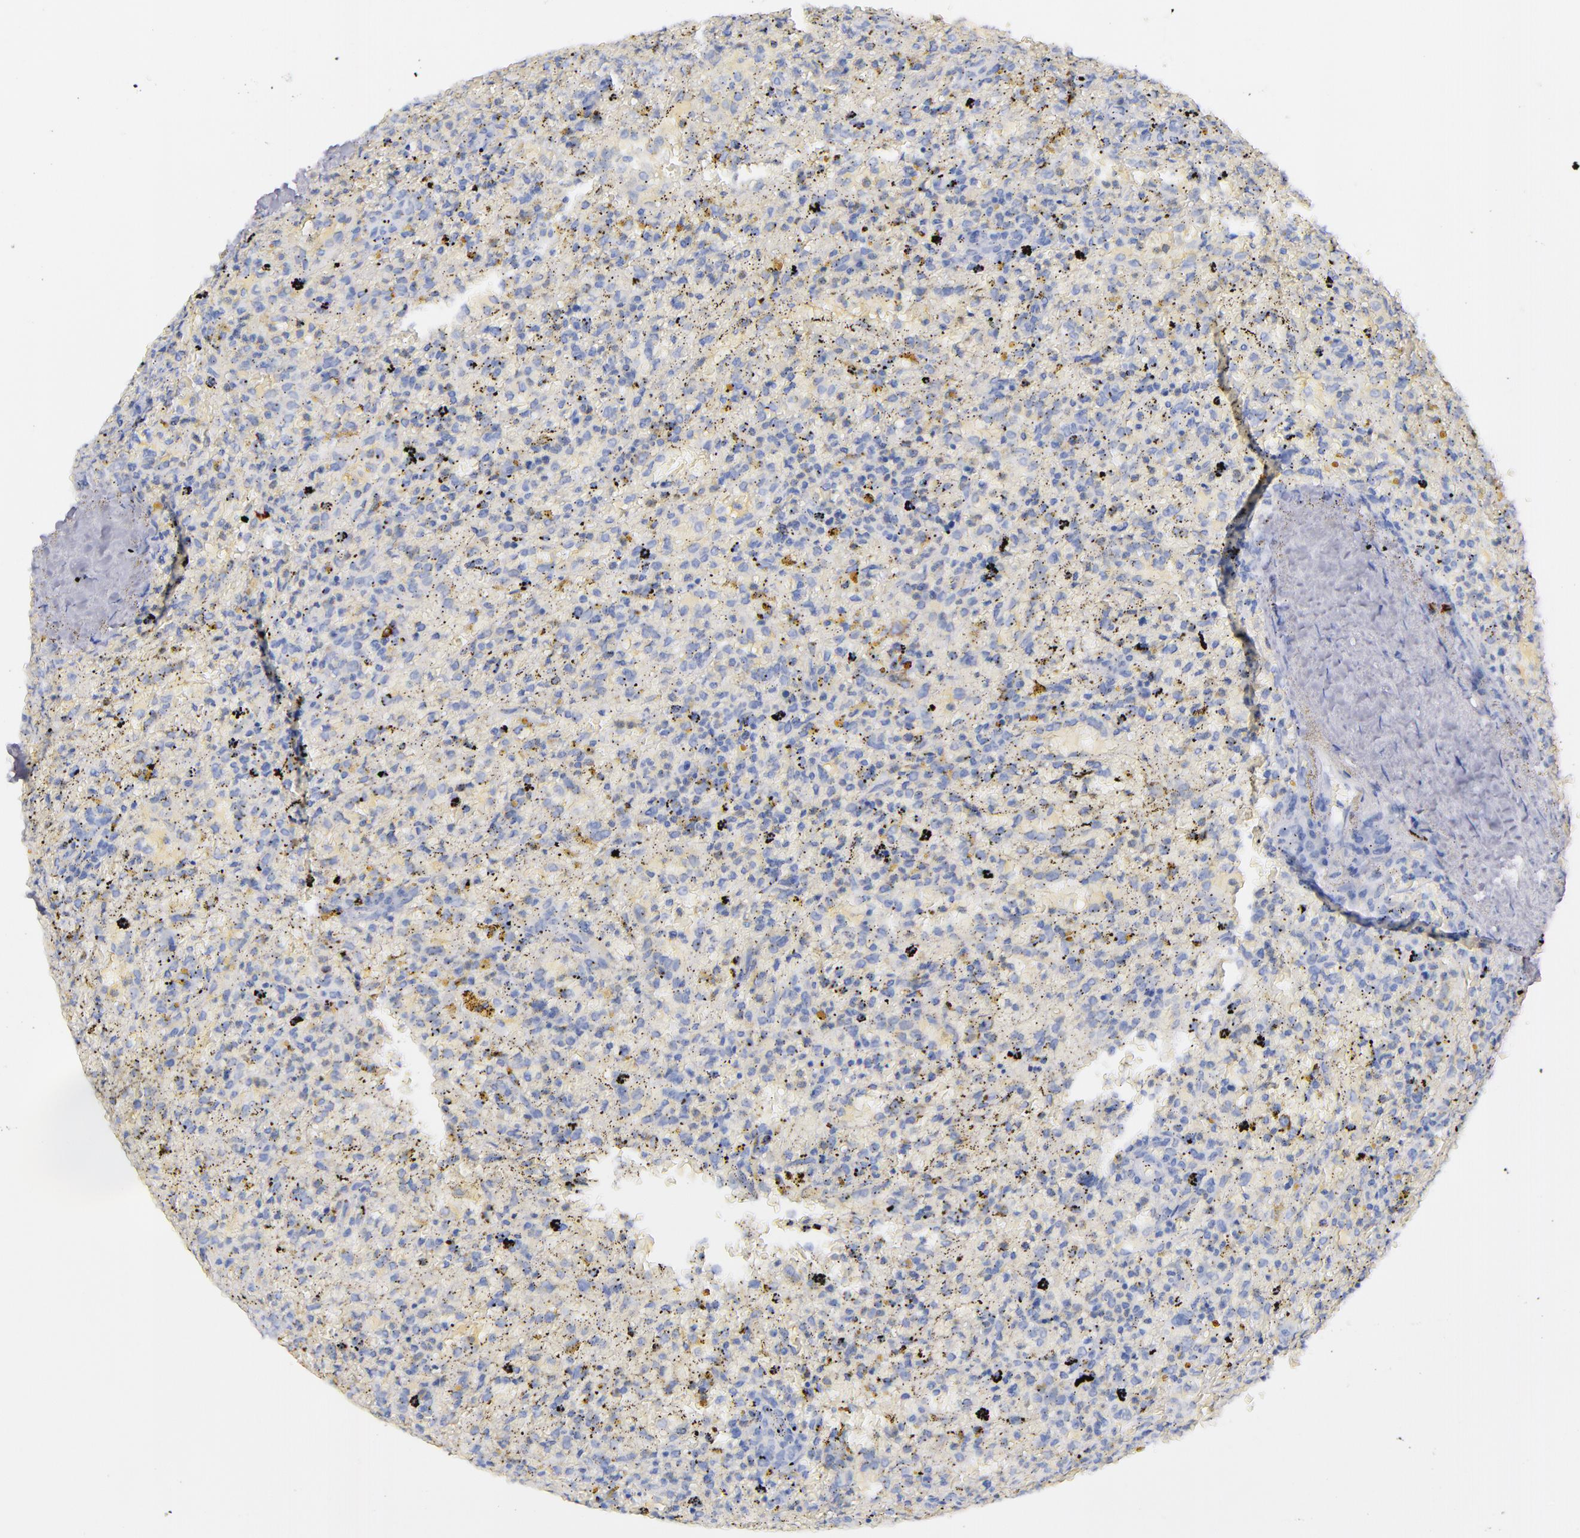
{"staining": {"intensity": "negative", "quantity": "none", "location": "none"}, "tissue": "lymphoma", "cell_type": "Tumor cells", "image_type": "cancer", "snomed": [{"axis": "morphology", "description": "Malignant lymphoma, non-Hodgkin's type, High grade"}, {"axis": "topography", "description": "Spleen"}, {"axis": "topography", "description": "Lymph node"}], "caption": "IHC histopathology image of neoplastic tissue: lymphoma stained with DAB reveals no significant protein positivity in tumor cells.", "gene": "KIT", "patient": {"sex": "female", "age": 70}}